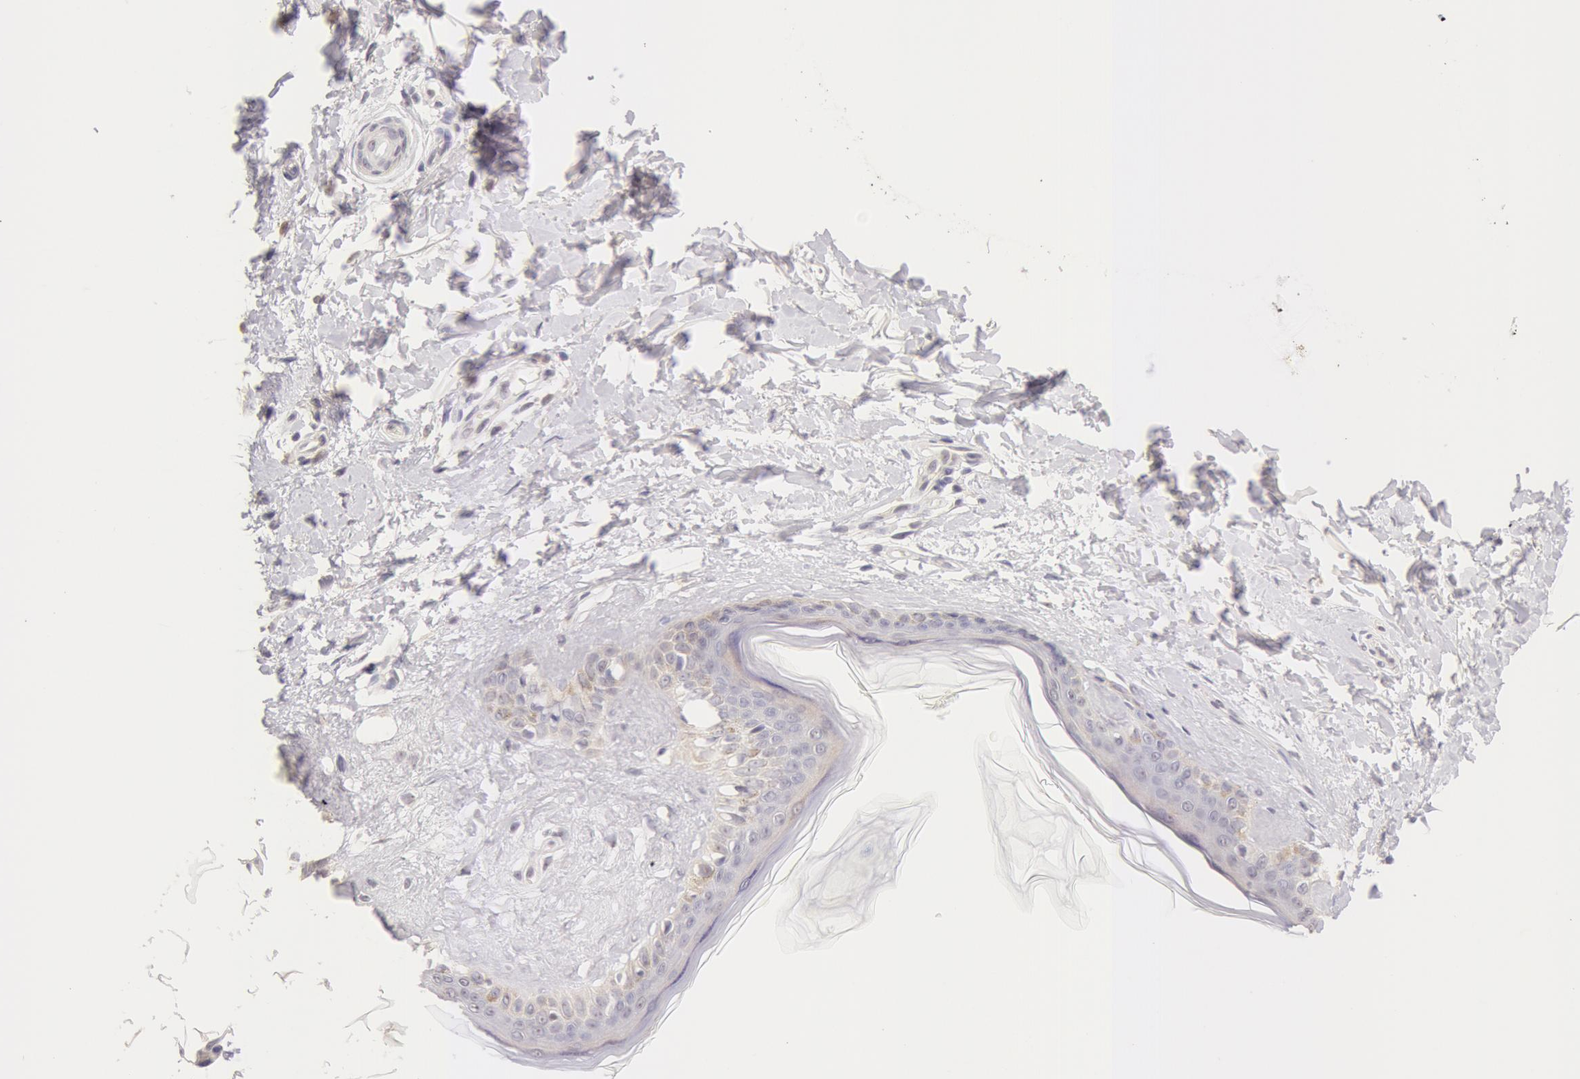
{"staining": {"intensity": "negative", "quantity": "none", "location": "none"}, "tissue": "skin", "cell_type": "Fibroblasts", "image_type": "normal", "snomed": [{"axis": "morphology", "description": "Normal tissue, NOS"}, {"axis": "topography", "description": "Skin"}], "caption": "A photomicrograph of skin stained for a protein shows no brown staining in fibroblasts. (DAB immunohistochemistry visualized using brightfield microscopy, high magnification).", "gene": "ZNF597", "patient": {"sex": "female", "age": 56}}